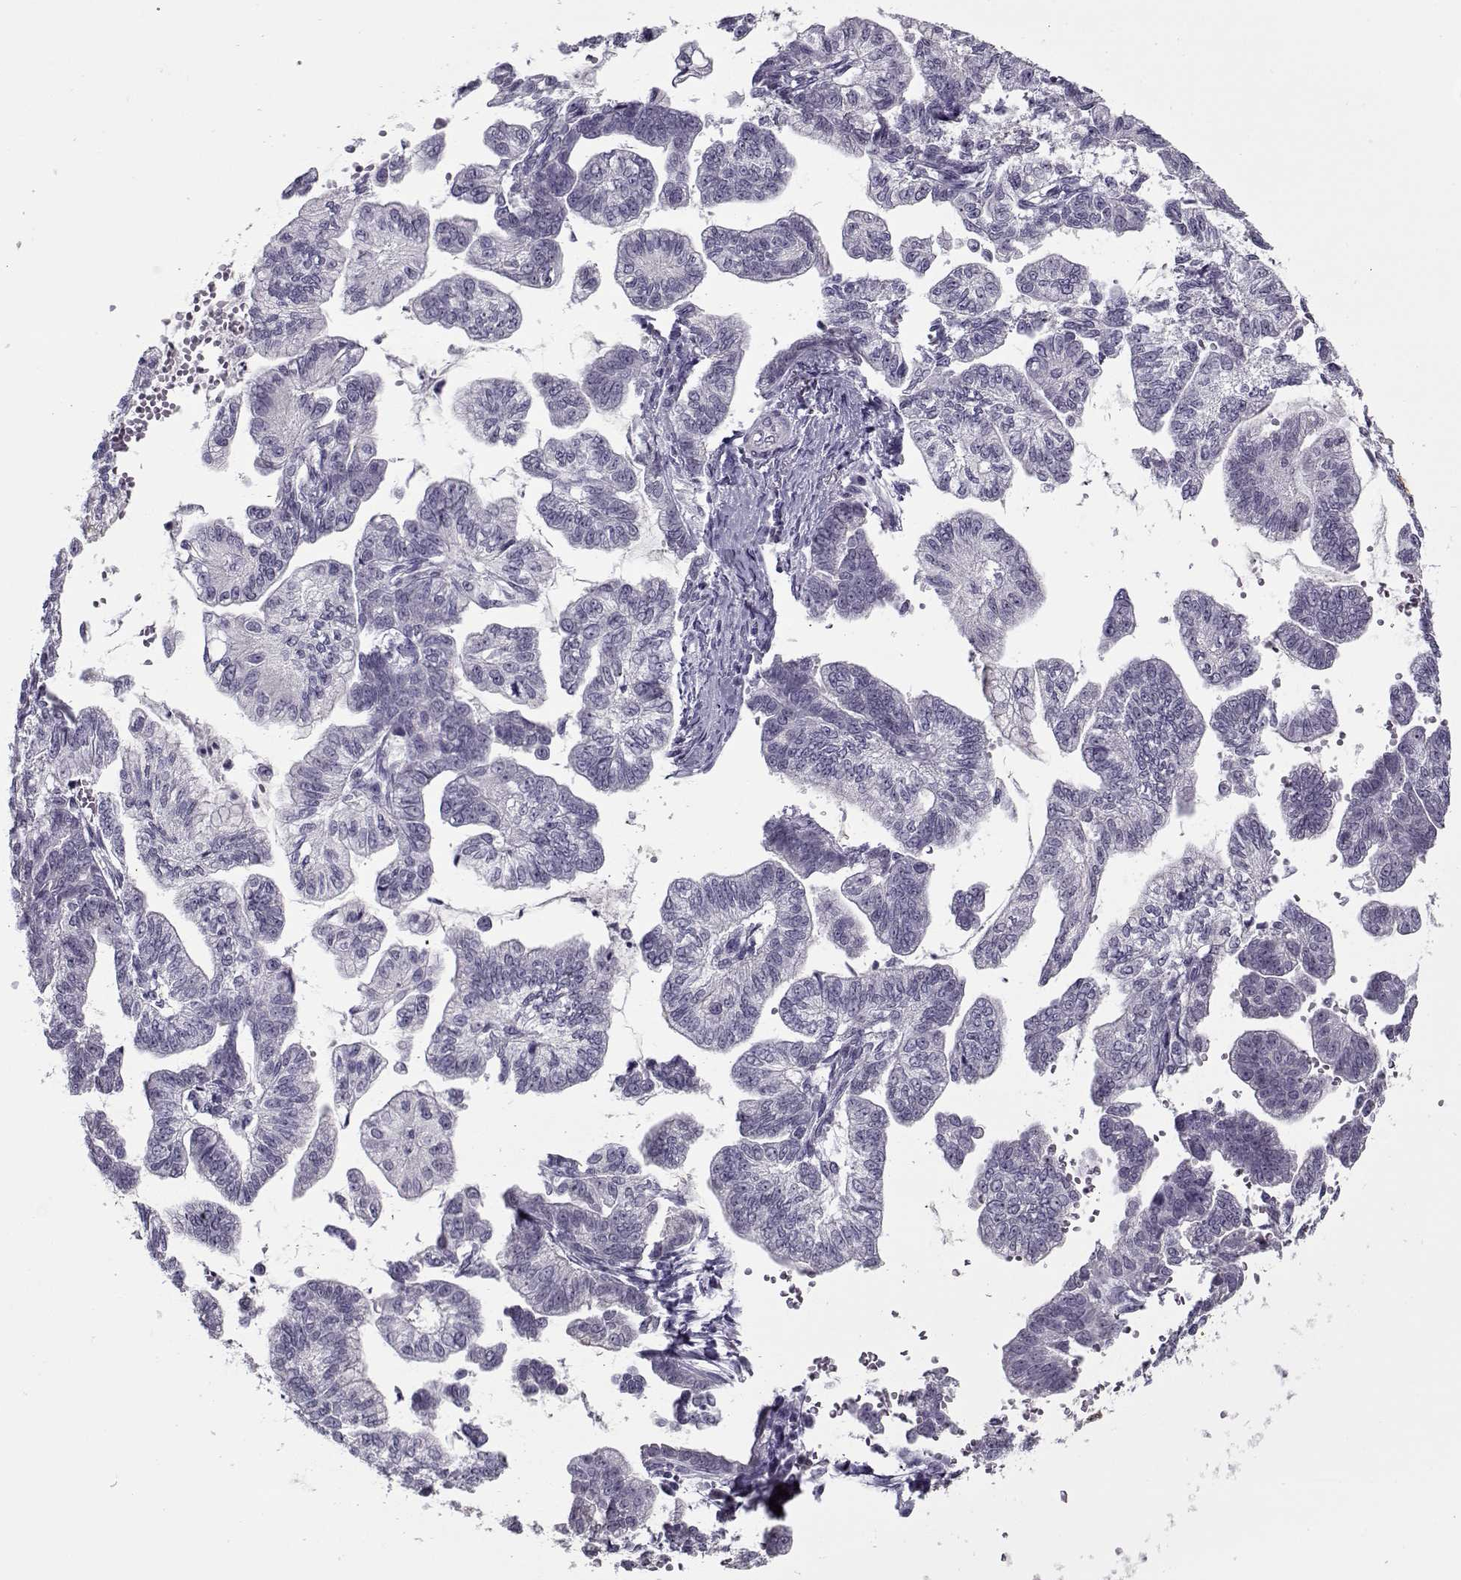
{"staining": {"intensity": "negative", "quantity": "none", "location": "none"}, "tissue": "stomach cancer", "cell_type": "Tumor cells", "image_type": "cancer", "snomed": [{"axis": "morphology", "description": "Adenocarcinoma, NOS"}, {"axis": "topography", "description": "Stomach"}], "caption": "Photomicrograph shows no protein staining in tumor cells of stomach cancer (adenocarcinoma) tissue.", "gene": "CIBAR1", "patient": {"sex": "male", "age": 83}}